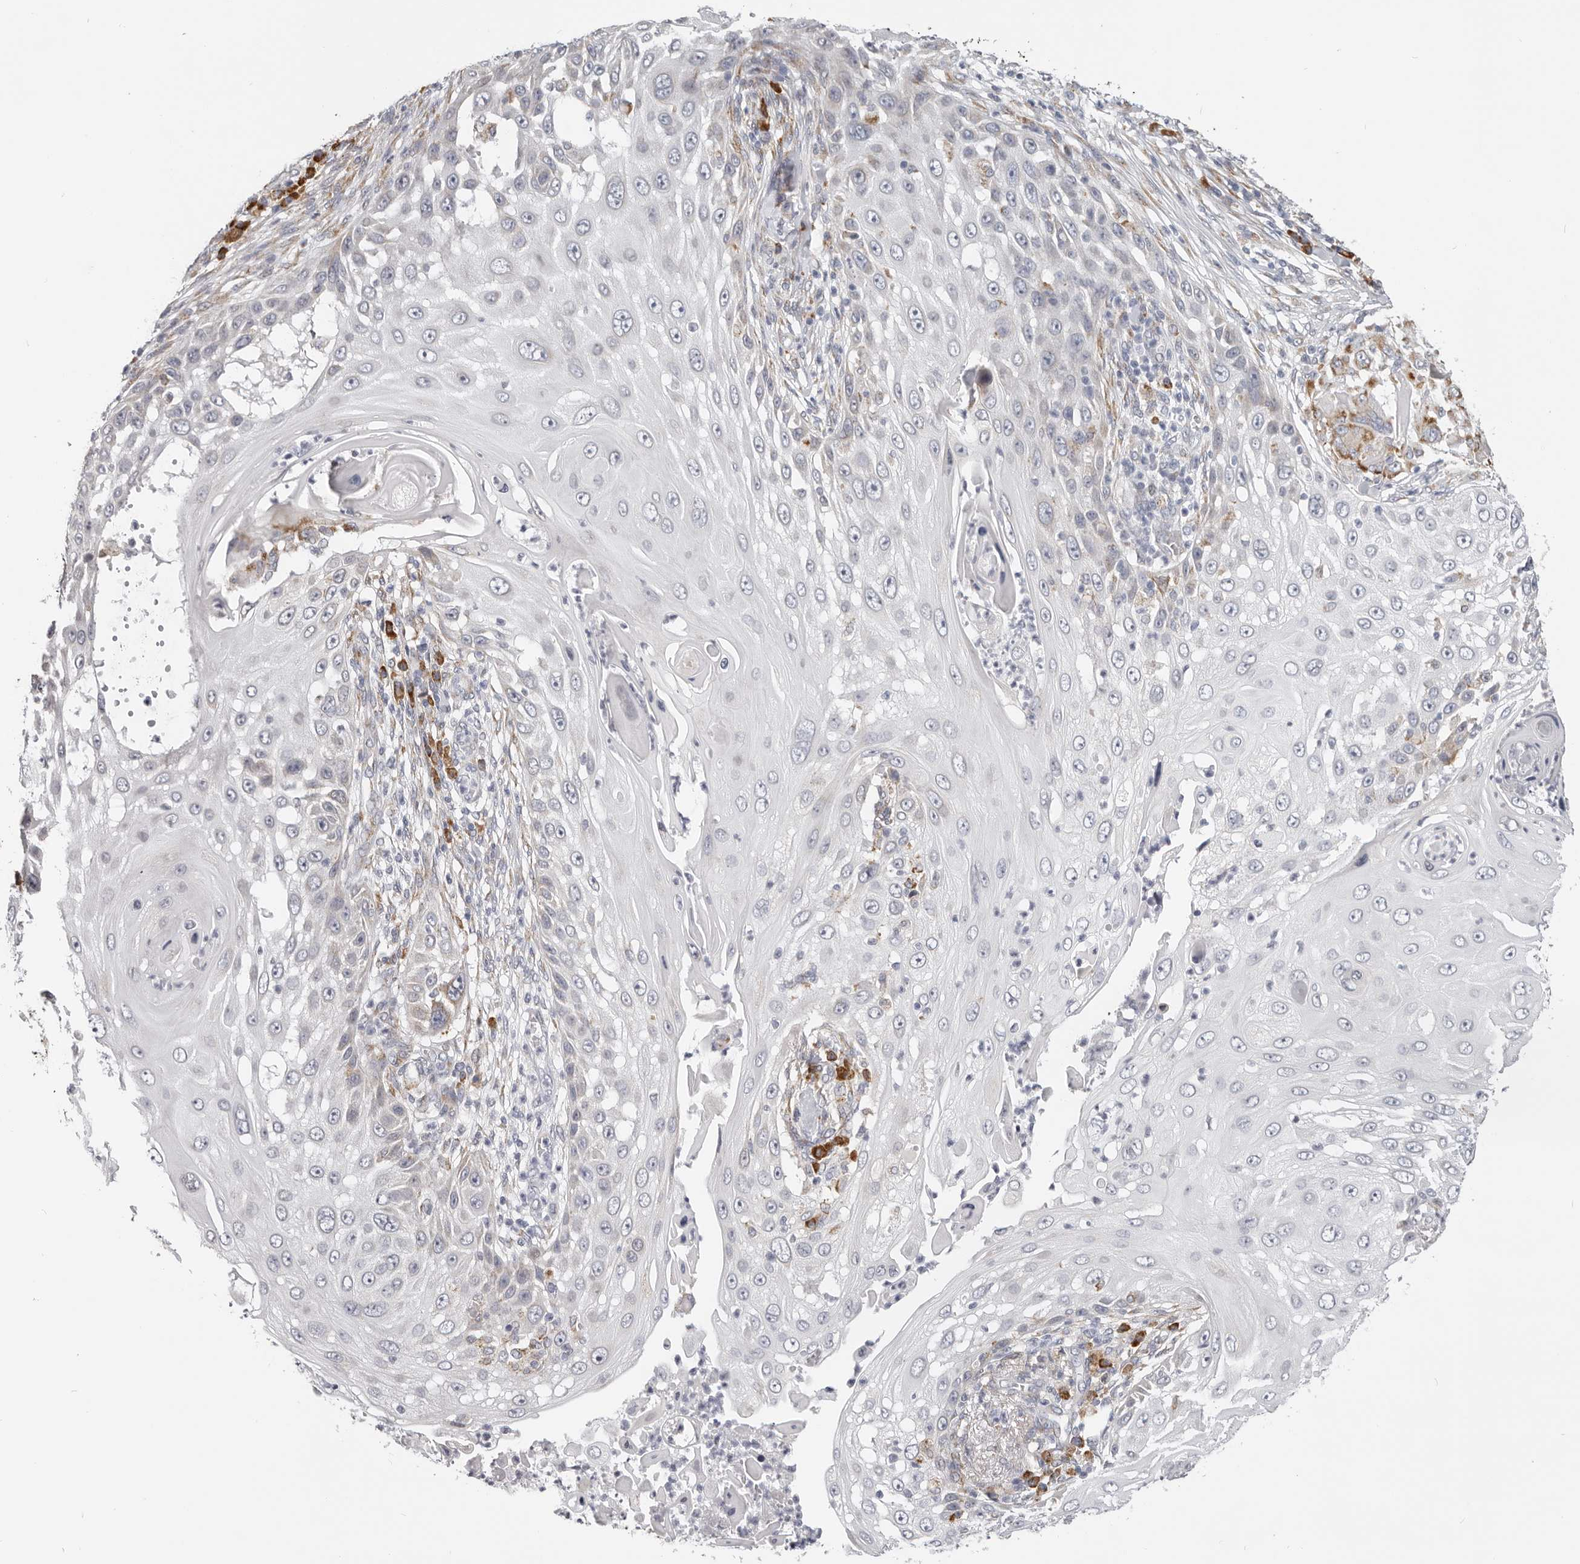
{"staining": {"intensity": "negative", "quantity": "none", "location": "none"}, "tissue": "skin cancer", "cell_type": "Tumor cells", "image_type": "cancer", "snomed": [{"axis": "morphology", "description": "Squamous cell carcinoma, NOS"}, {"axis": "topography", "description": "Skin"}], "caption": "Skin cancer stained for a protein using immunohistochemistry demonstrates no positivity tumor cells.", "gene": "IL32", "patient": {"sex": "female", "age": 44}}